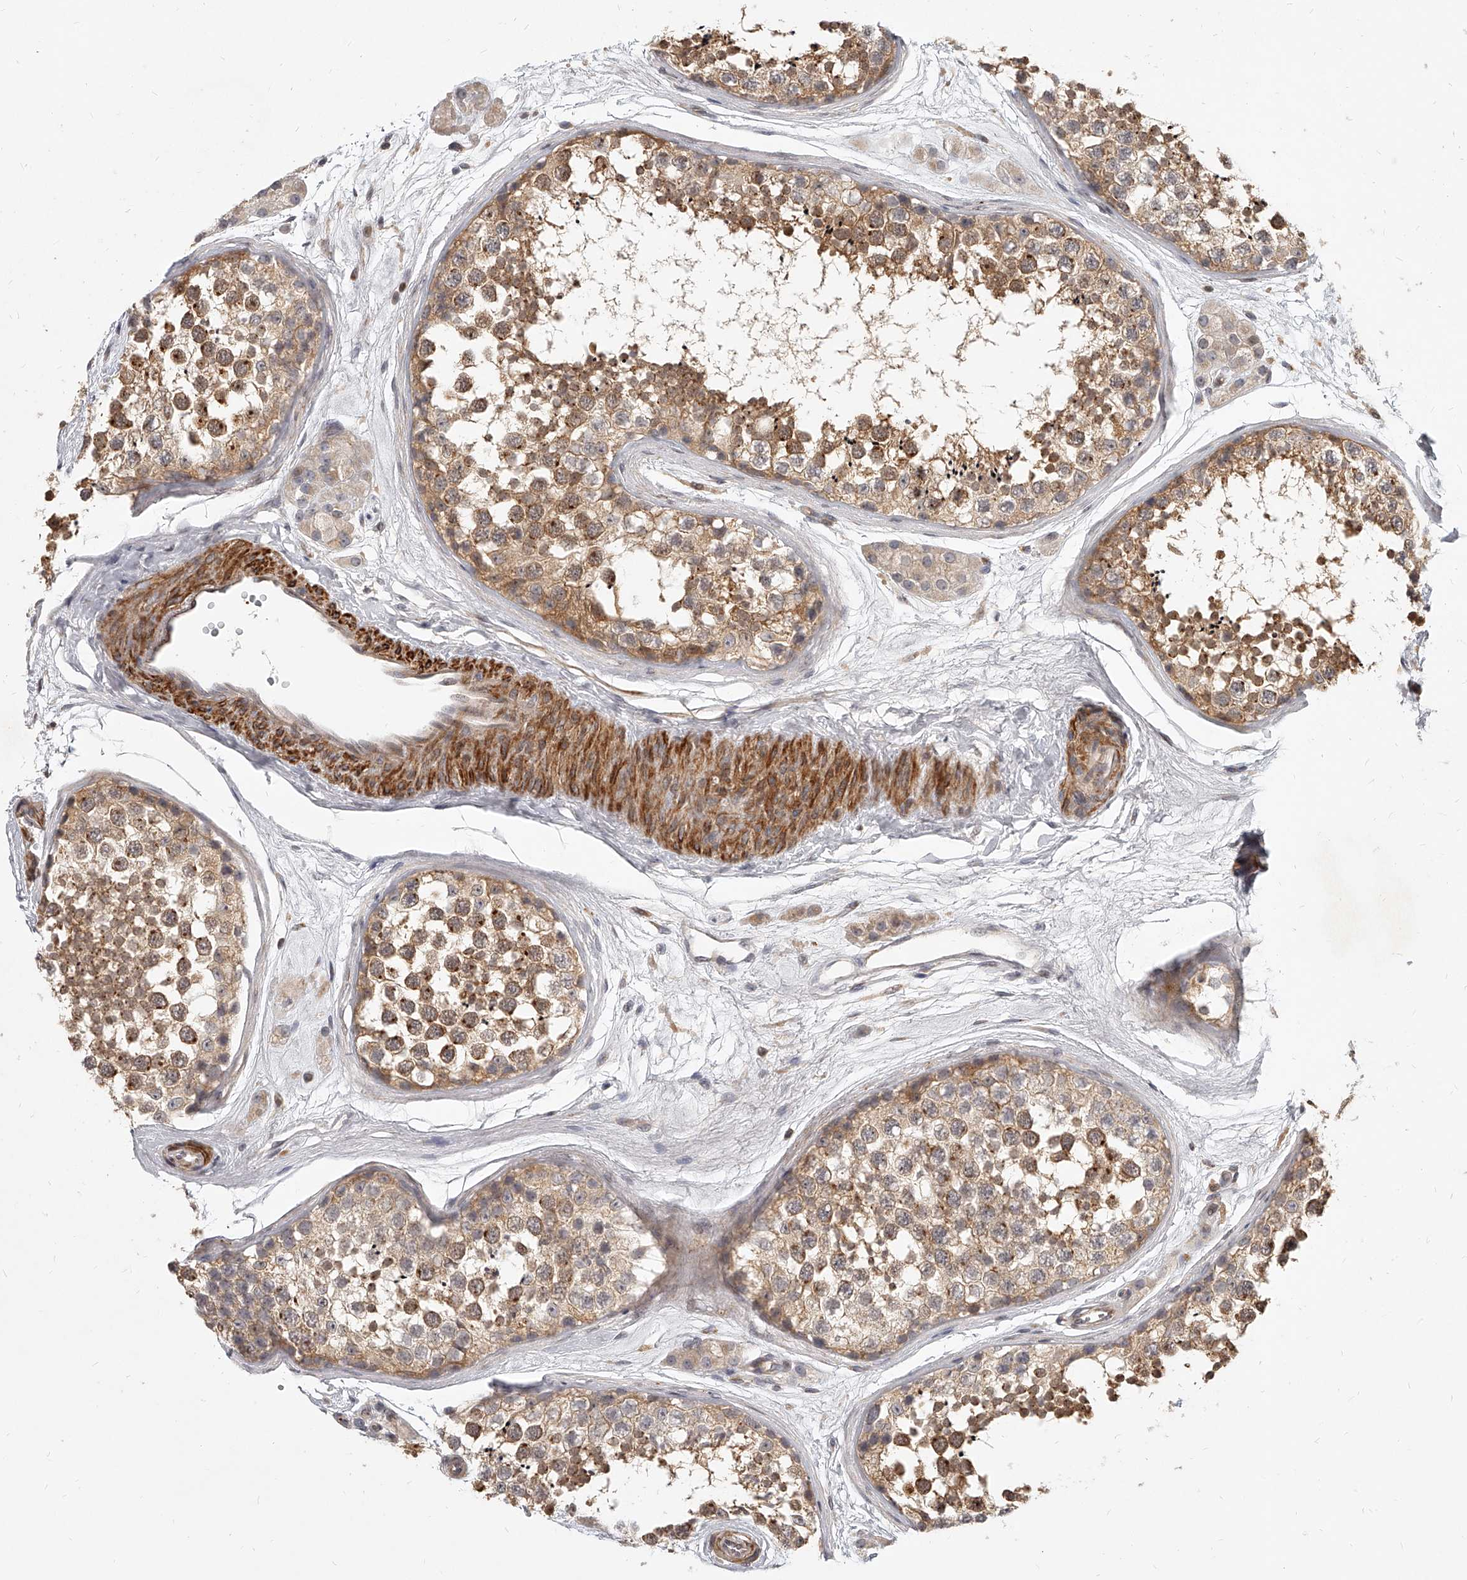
{"staining": {"intensity": "moderate", "quantity": ">75%", "location": "cytoplasmic/membranous"}, "tissue": "testis", "cell_type": "Cells in seminiferous ducts", "image_type": "normal", "snomed": [{"axis": "morphology", "description": "Normal tissue, NOS"}, {"axis": "topography", "description": "Testis"}], "caption": "Immunohistochemistry (IHC) (DAB) staining of unremarkable human testis displays moderate cytoplasmic/membranous protein expression in approximately >75% of cells in seminiferous ducts. The staining is performed using DAB (3,3'-diaminobenzidine) brown chromogen to label protein expression. The nuclei are counter-stained blue using hematoxylin.", "gene": "SLC37A1", "patient": {"sex": "male", "age": 56}}